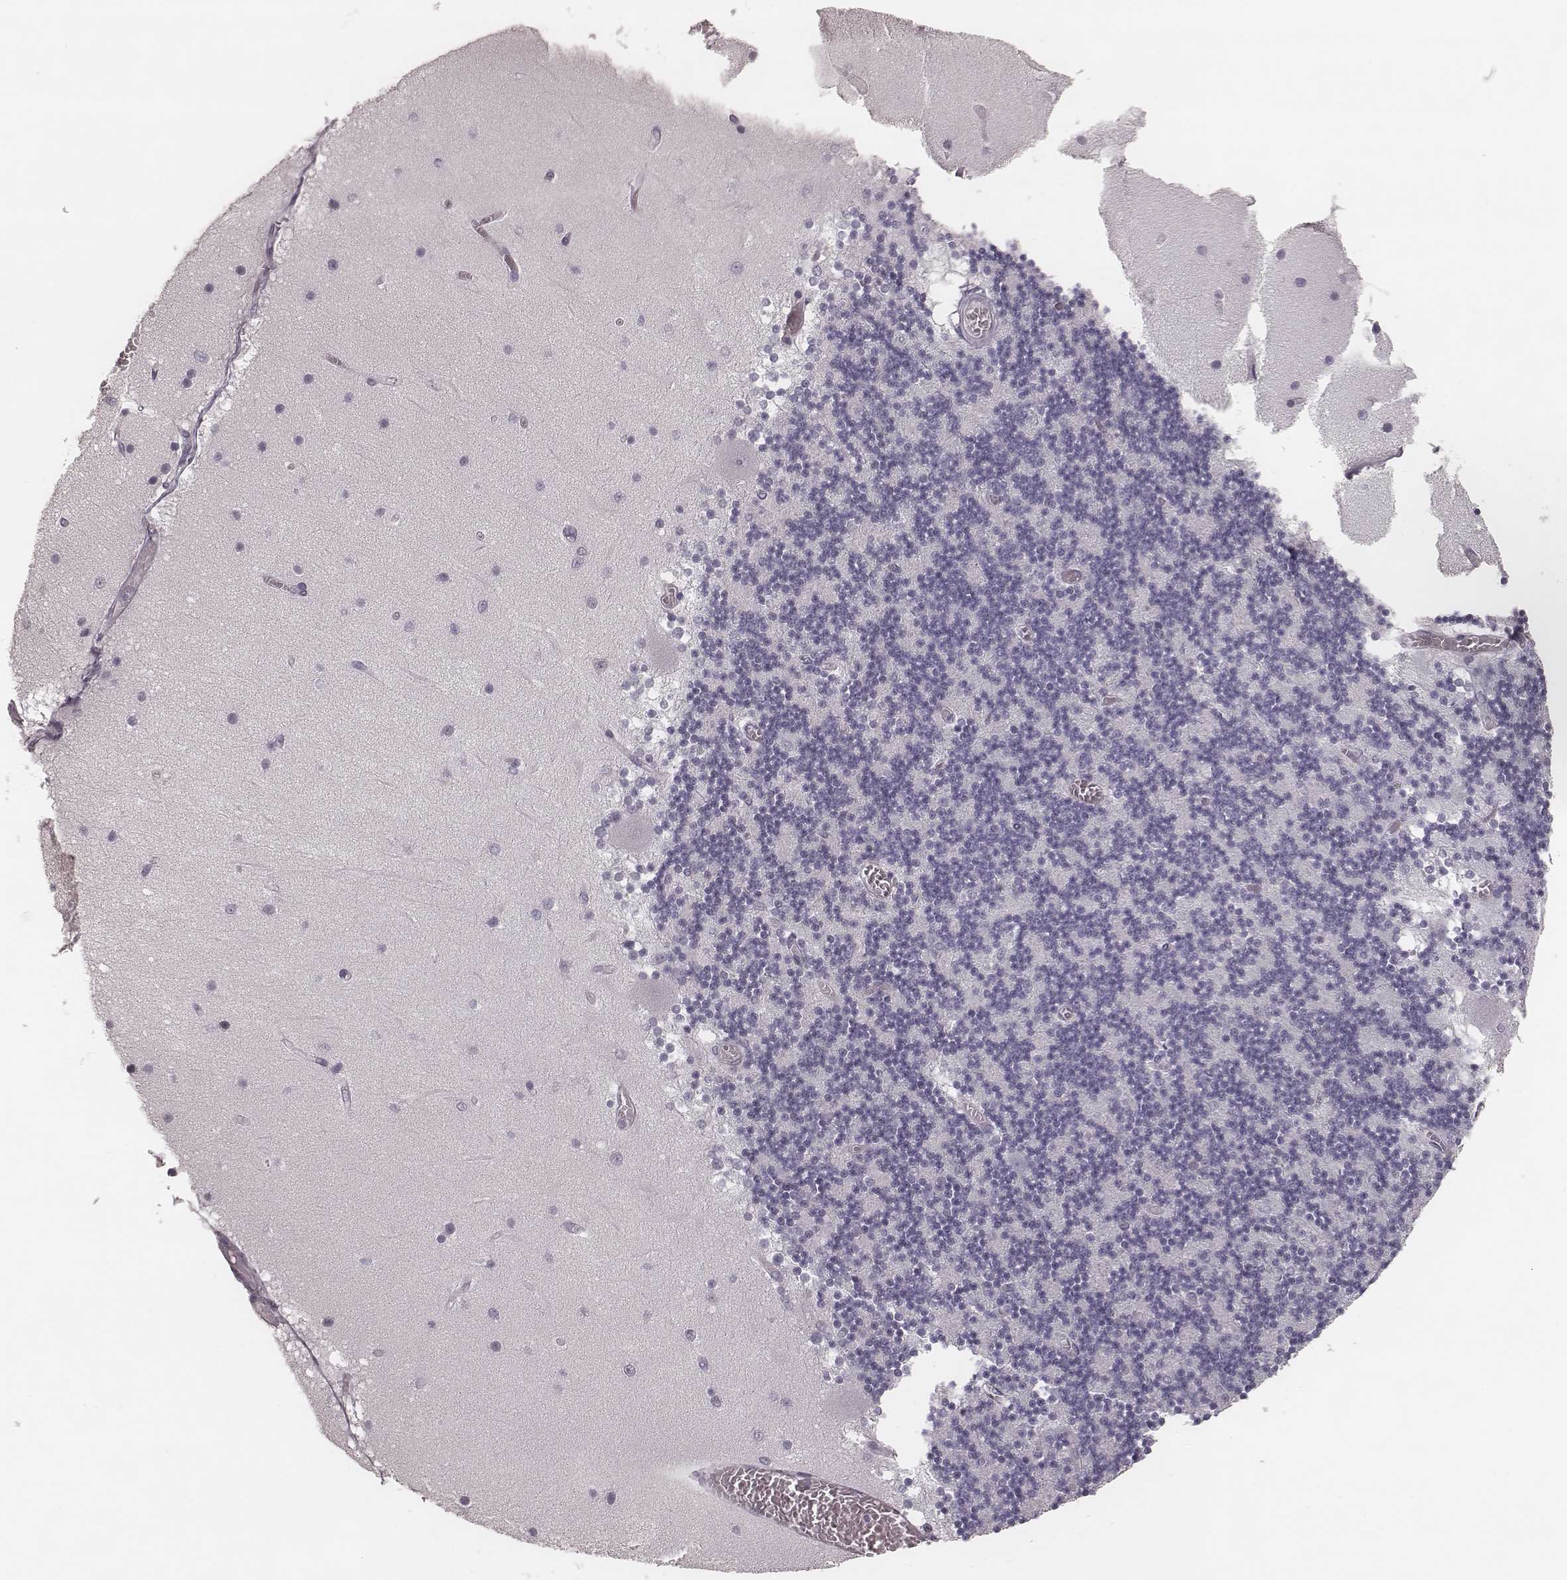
{"staining": {"intensity": "negative", "quantity": "none", "location": "none"}, "tissue": "cerebellum", "cell_type": "Cells in granular layer", "image_type": "normal", "snomed": [{"axis": "morphology", "description": "Normal tissue, NOS"}, {"axis": "topography", "description": "Cerebellum"}], "caption": "Photomicrograph shows no significant protein expression in cells in granular layer of normal cerebellum. (DAB (3,3'-diaminobenzidine) IHC with hematoxylin counter stain).", "gene": "SPA17", "patient": {"sex": "female", "age": 28}}